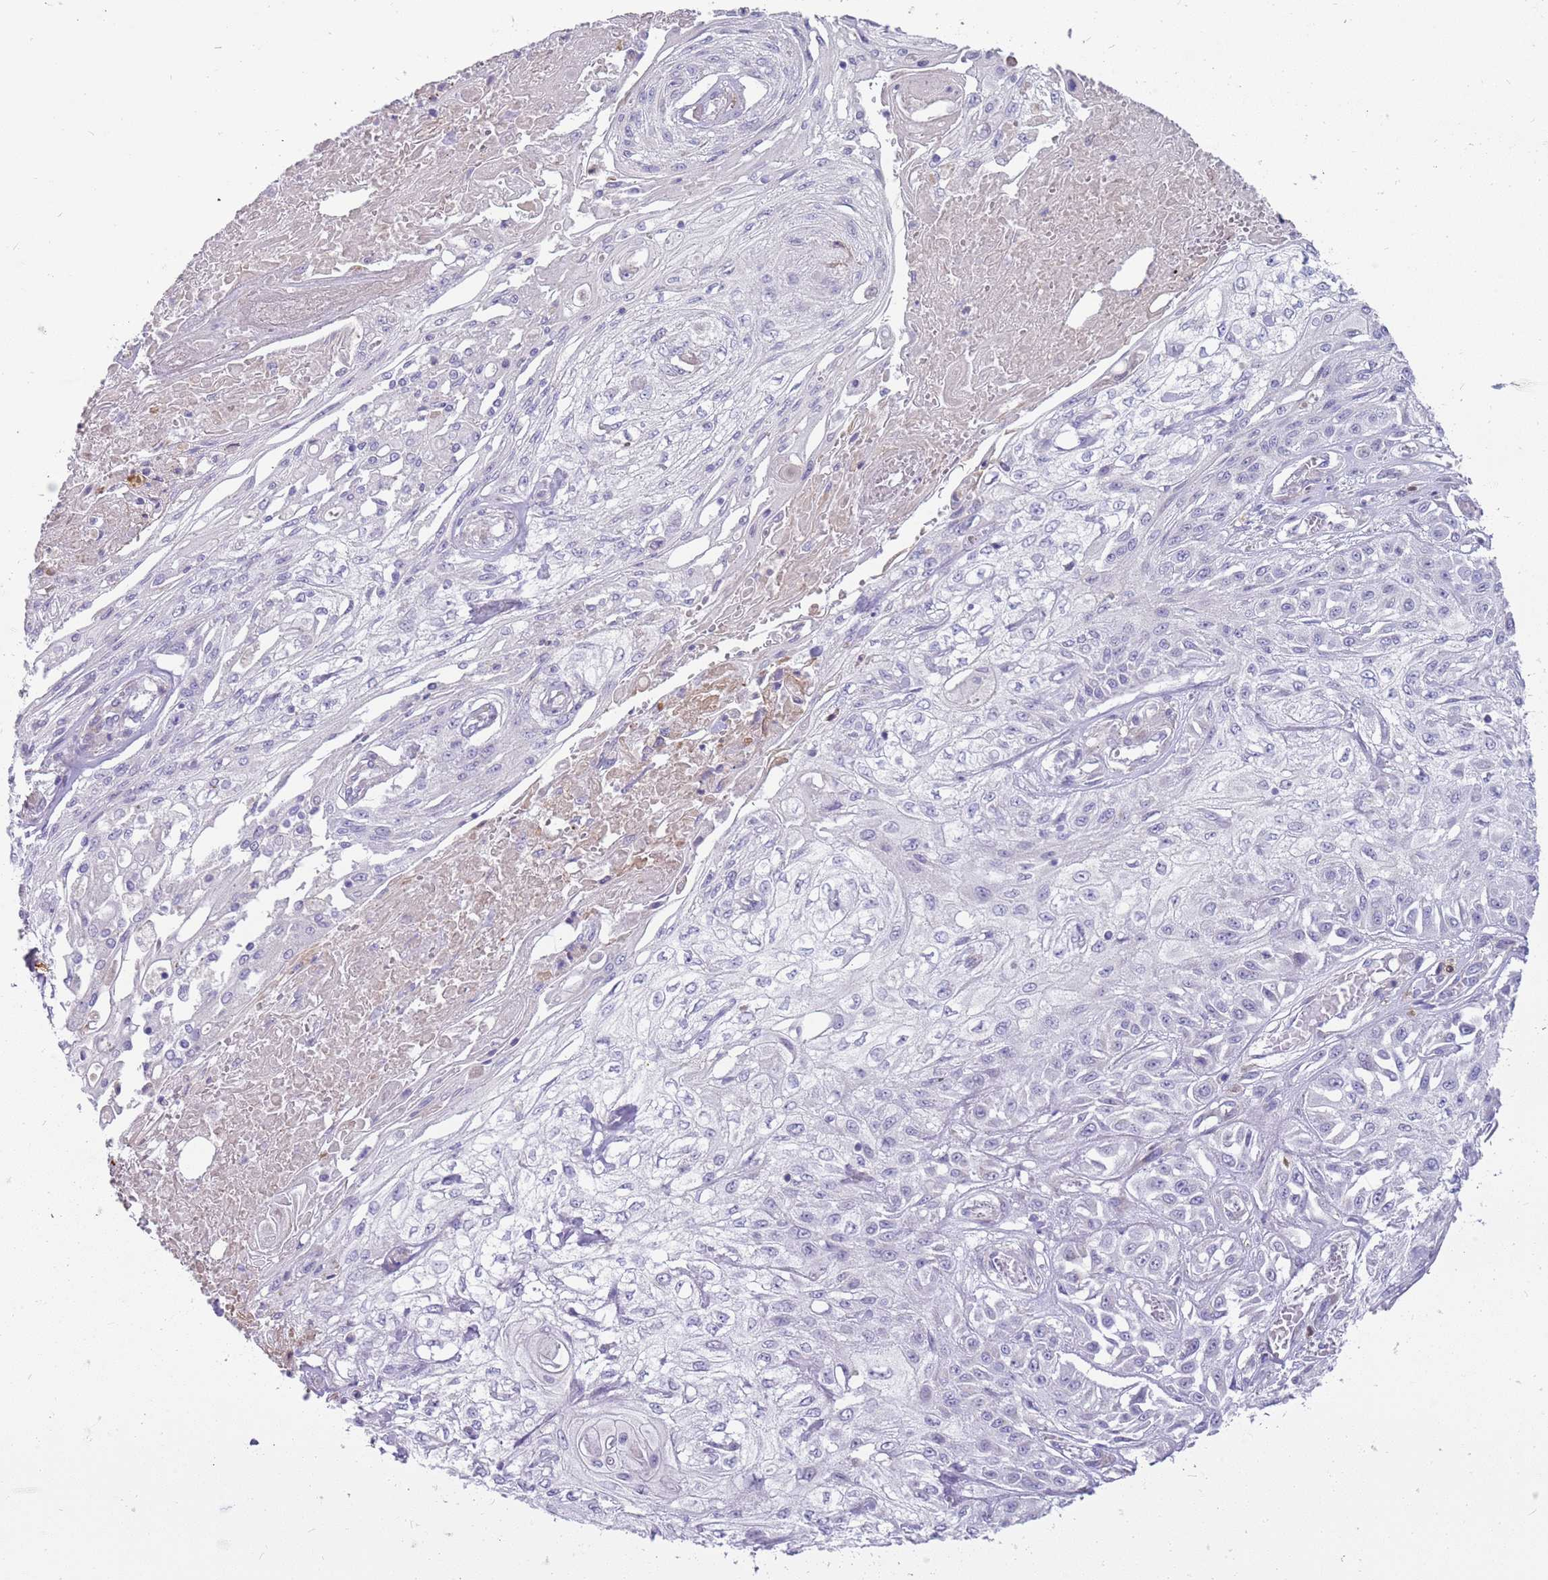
{"staining": {"intensity": "negative", "quantity": "none", "location": "none"}, "tissue": "skin cancer", "cell_type": "Tumor cells", "image_type": "cancer", "snomed": [{"axis": "morphology", "description": "Squamous cell carcinoma, NOS"}, {"axis": "morphology", "description": "Squamous cell carcinoma, metastatic, NOS"}, {"axis": "topography", "description": "Skin"}, {"axis": "topography", "description": "Lymph node"}], "caption": "High power microscopy image of an IHC photomicrograph of skin metastatic squamous cell carcinoma, revealing no significant staining in tumor cells.", "gene": "DIPK1C", "patient": {"sex": "male", "age": 75}}